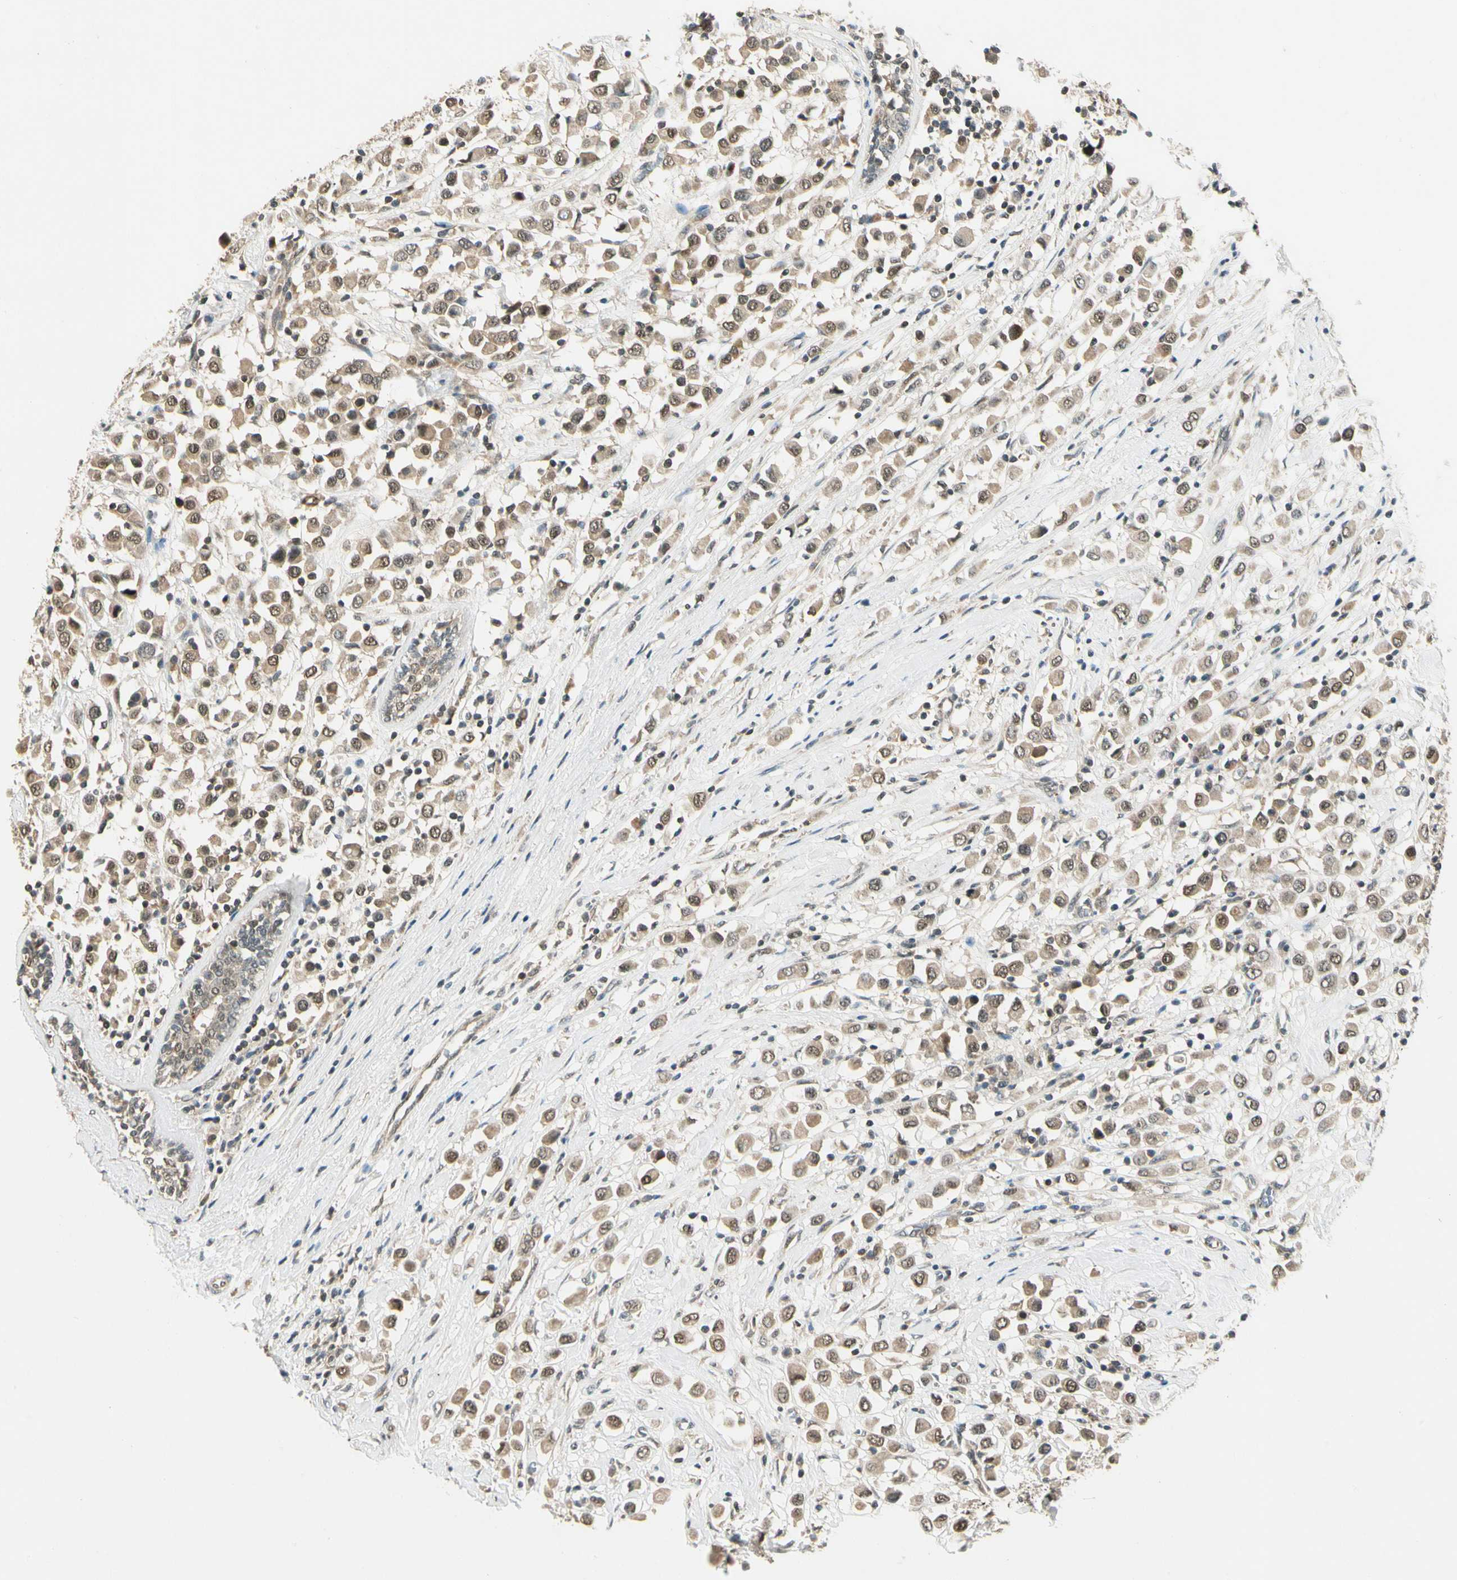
{"staining": {"intensity": "moderate", "quantity": ">75%", "location": "cytoplasmic/membranous,nuclear"}, "tissue": "breast cancer", "cell_type": "Tumor cells", "image_type": "cancer", "snomed": [{"axis": "morphology", "description": "Duct carcinoma"}, {"axis": "topography", "description": "Breast"}], "caption": "Immunohistochemistry micrograph of neoplastic tissue: human intraductal carcinoma (breast) stained using immunohistochemistry displays medium levels of moderate protein expression localized specifically in the cytoplasmic/membranous and nuclear of tumor cells, appearing as a cytoplasmic/membranous and nuclear brown color.", "gene": "ZSCAN12", "patient": {"sex": "female", "age": 61}}